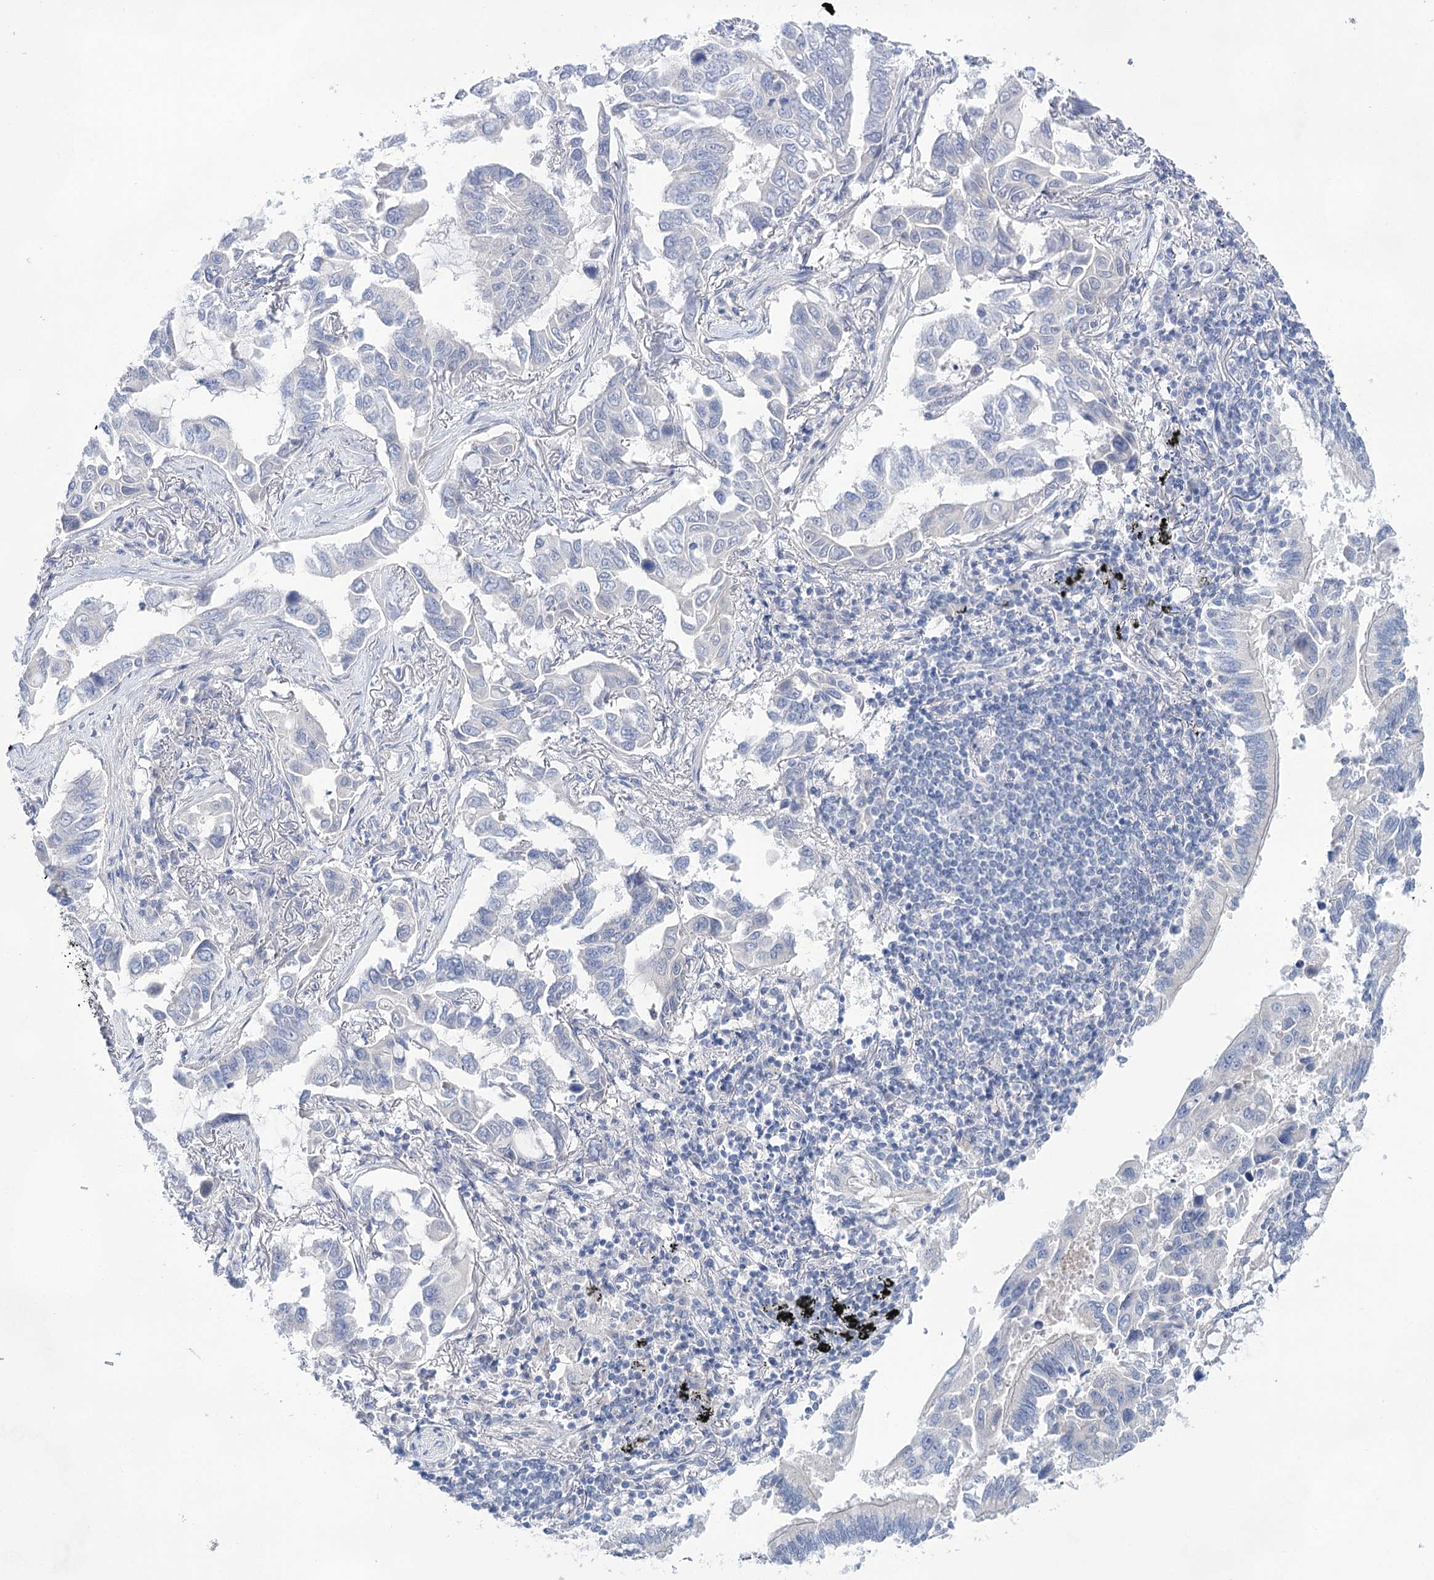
{"staining": {"intensity": "negative", "quantity": "none", "location": "none"}, "tissue": "lung cancer", "cell_type": "Tumor cells", "image_type": "cancer", "snomed": [{"axis": "morphology", "description": "Adenocarcinoma, NOS"}, {"axis": "topography", "description": "Lung"}], "caption": "Human adenocarcinoma (lung) stained for a protein using immunohistochemistry (IHC) shows no staining in tumor cells.", "gene": "LALBA", "patient": {"sex": "male", "age": 64}}